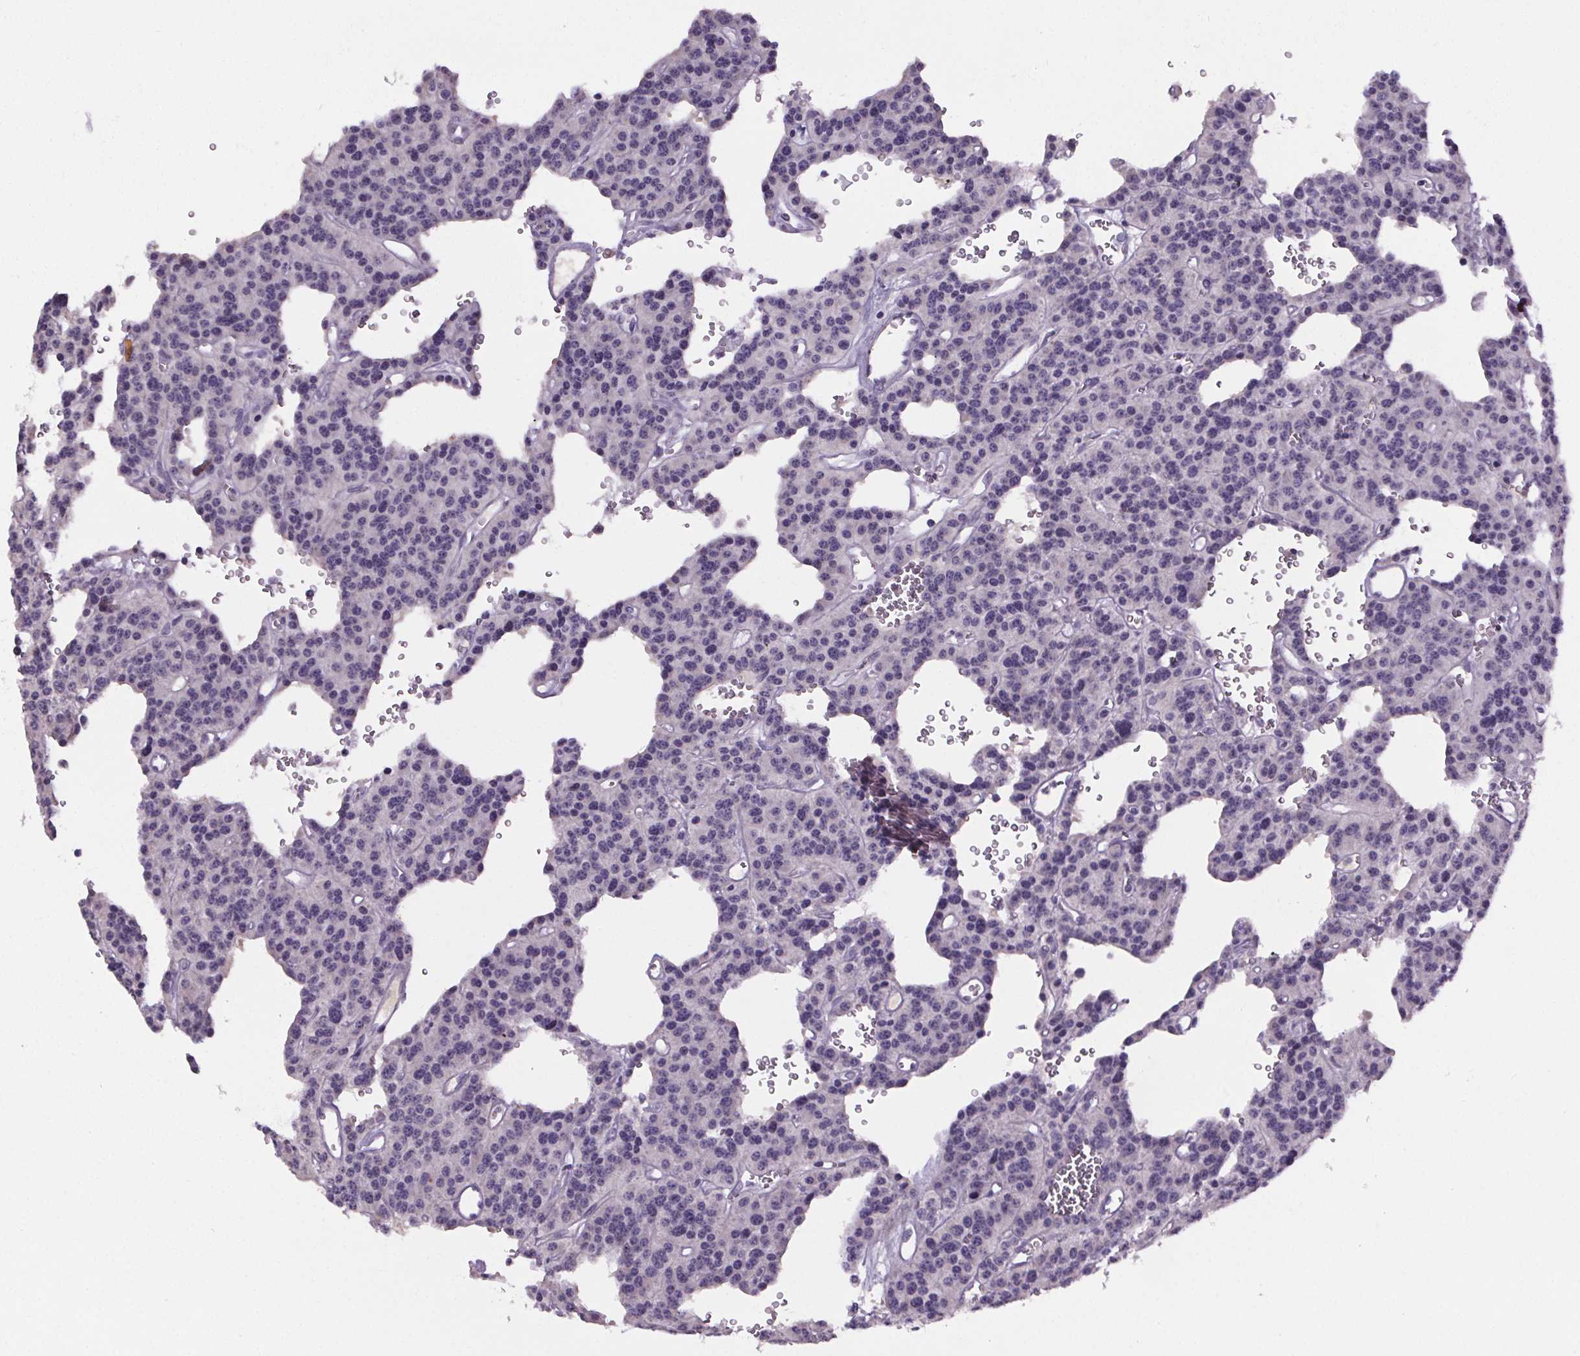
{"staining": {"intensity": "negative", "quantity": "none", "location": "none"}, "tissue": "carcinoid", "cell_type": "Tumor cells", "image_type": "cancer", "snomed": [{"axis": "morphology", "description": "Carcinoid, malignant, NOS"}, {"axis": "topography", "description": "Lung"}], "caption": "Immunohistochemical staining of carcinoid demonstrates no significant staining in tumor cells.", "gene": "CUBN", "patient": {"sex": "female", "age": 71}}